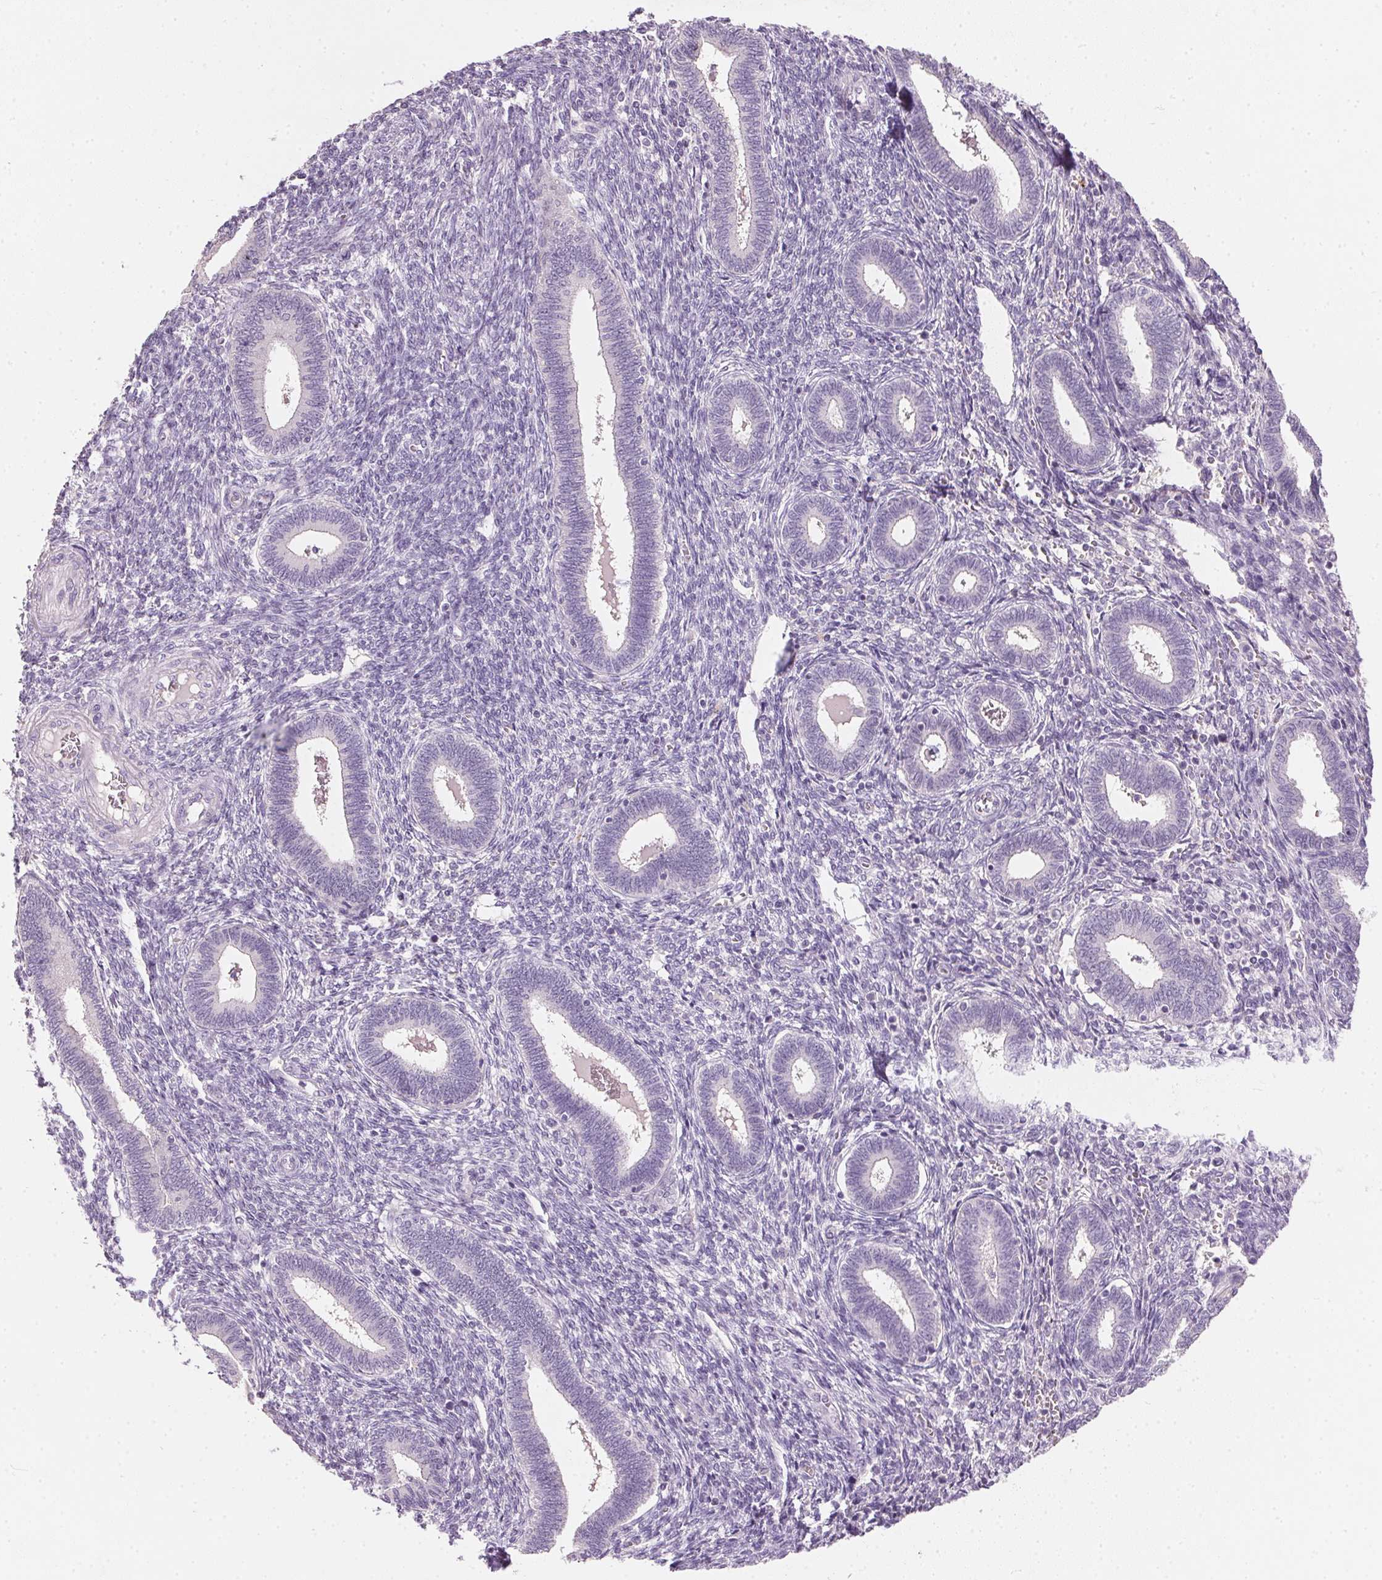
{"staining": {"intensity": "negative", "quantity": "none", "location": "none"}, "tissue": "endometrium", "cell_type": "Cells in endometrial stroma", "image_type": "normal", "snomed": [{"axis": "morphology", "description": "Normal tissue, NOS"}, {"axis": "topography", "description": "Endometrium"}], "caption": "Immunohistochemistry image of benign endometrium: endometrium stained with DAB shows no significant protein staining in cells in endometrial stroma.", "gene": "HSD17B1", "patient": {"sex": "female", "age": 42}}